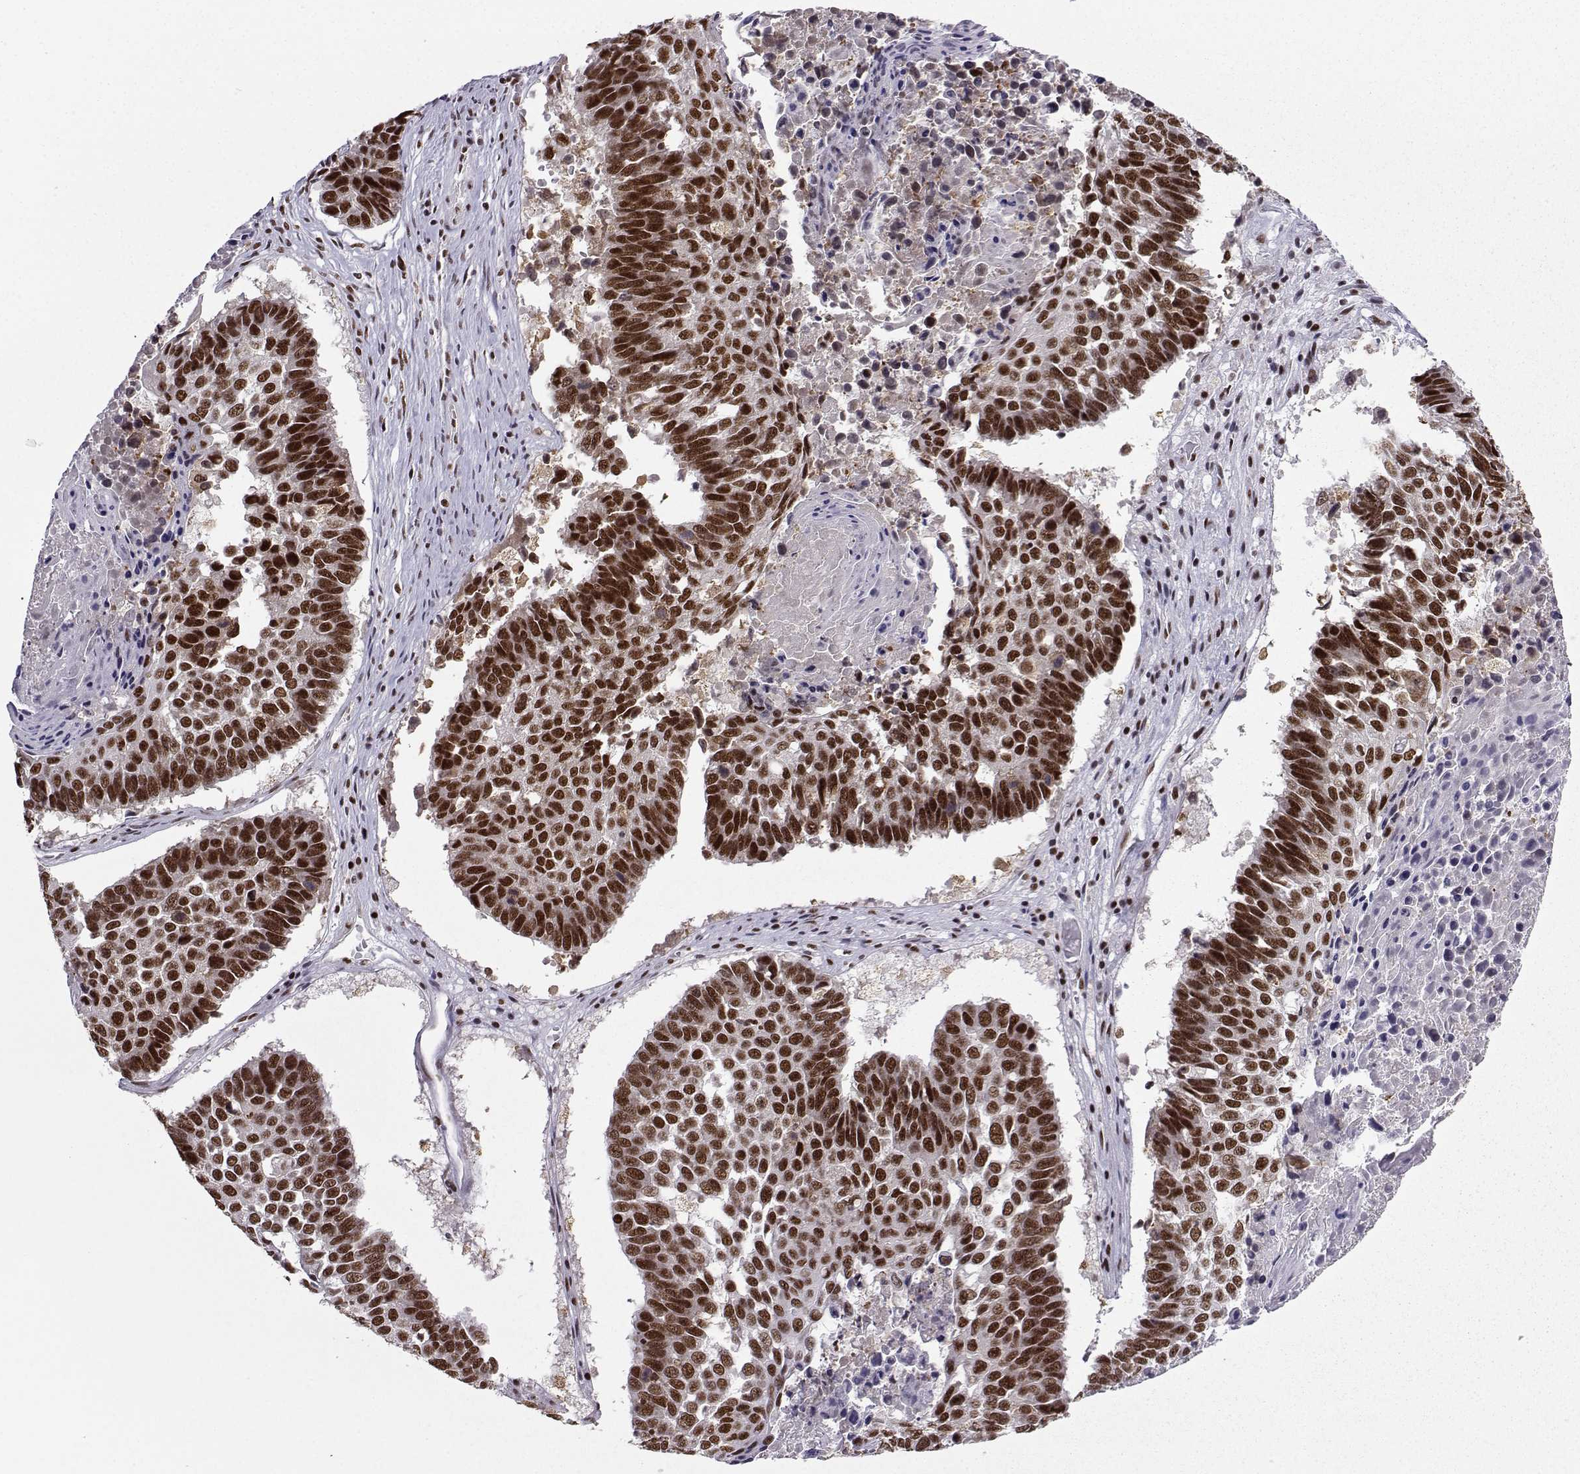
{"staining": {"intensity": "strong", "quantity": ">75%", "location": "nuclear"}, "tissue": "lung cancer", "cell_type": "Tumor cells", "image_type": "cancer", "snomed": [{"axis": "morphology", "description": "Squamous cell carcinoma, NOS"}, {"axis": "topography", "description": "Lung"}], "caption": "High-magnification brightfield microscopy of lung squamous cell carcinoma stained with DAB (3,3'-diaminobenzidine) (brown) and counterstained with hematoxylin (blue). tumor cells exhibit strong nuclear positivity is present in approximately>75% of cells.", "gene": "SNRPB2", "patient": {"sex": "male", "age": 73}}